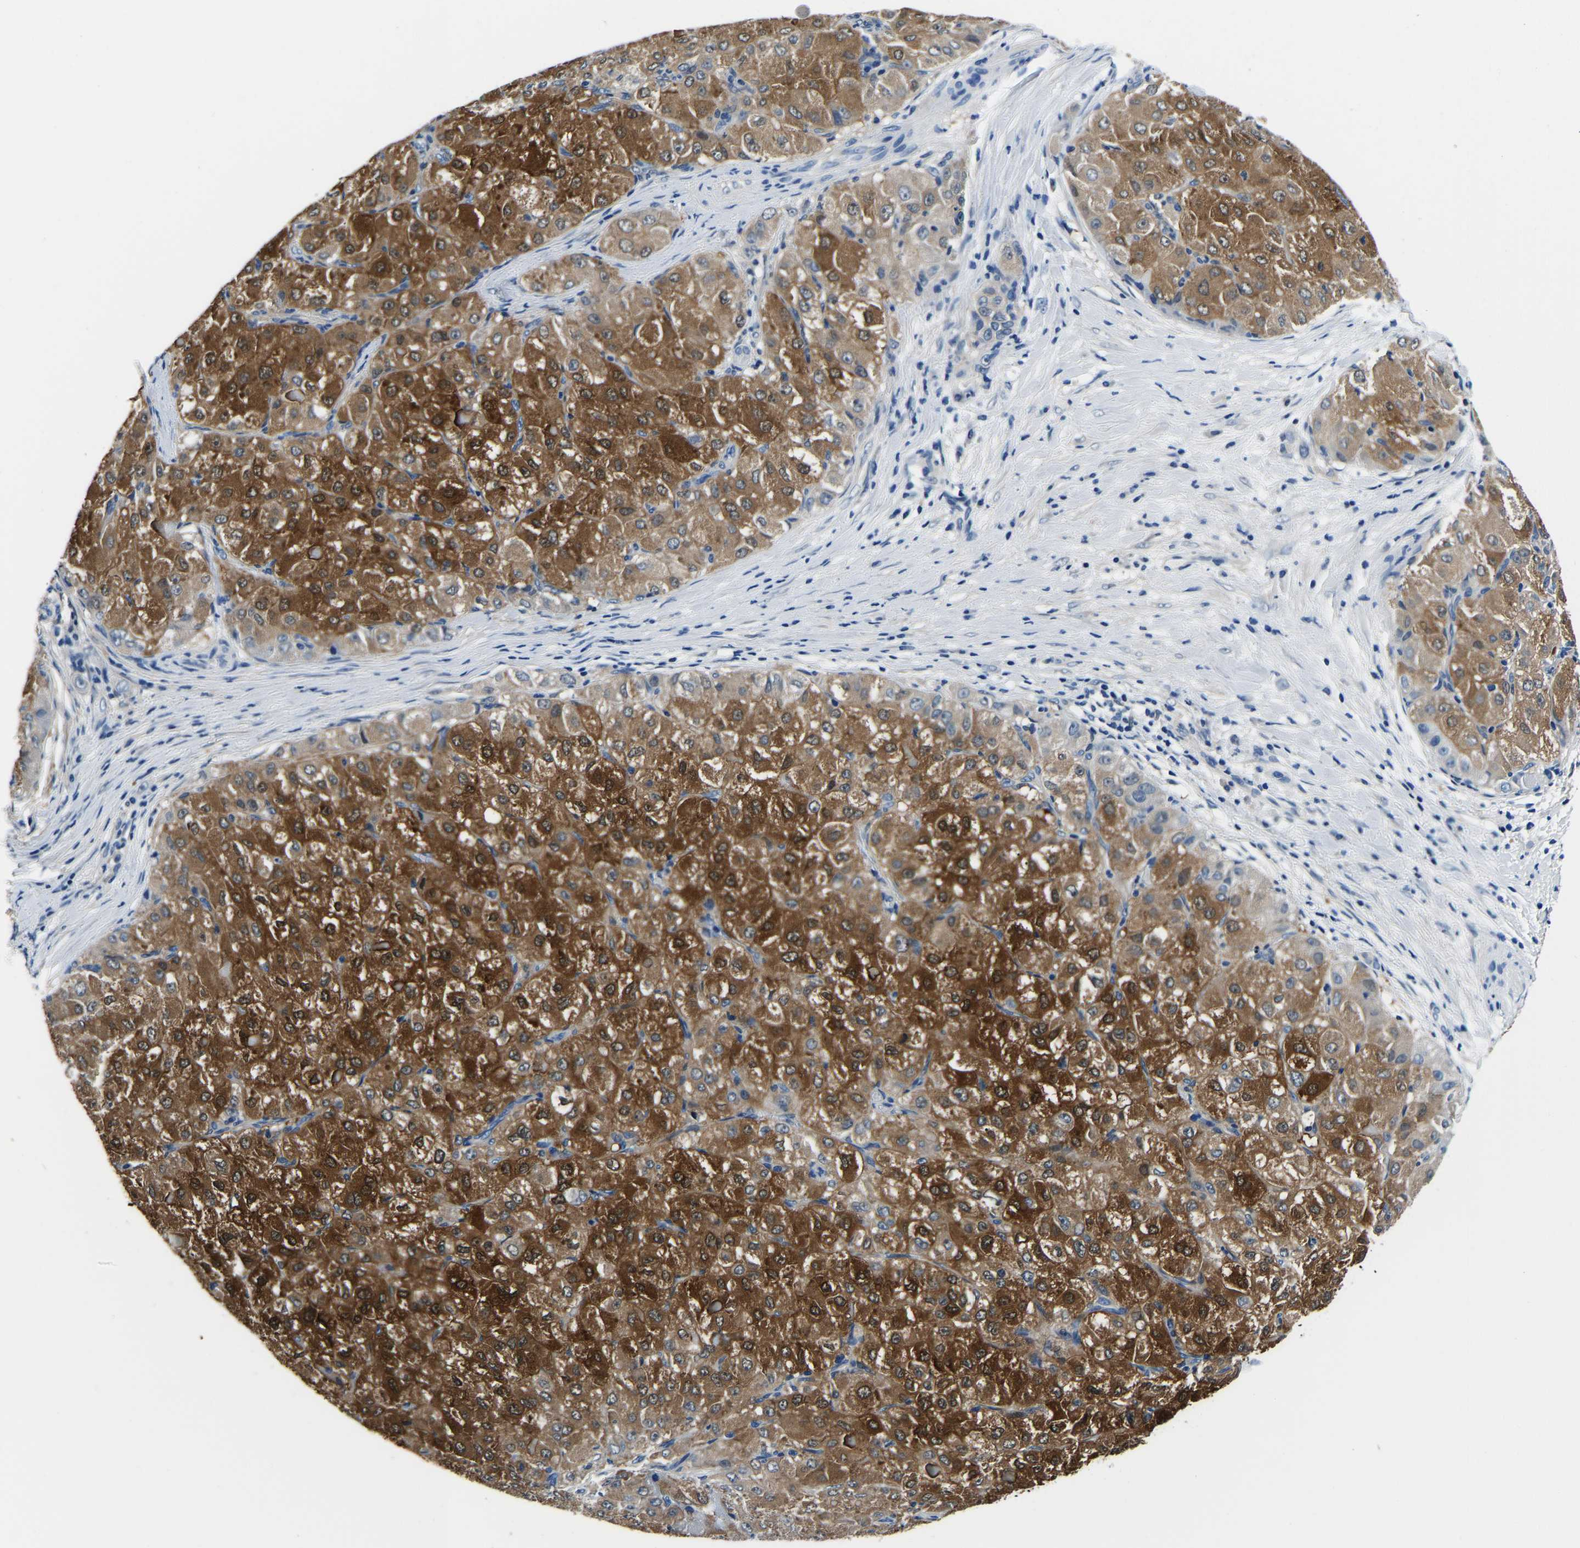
{"staining": {"intensity": "strong", "quantity": ">75%", "location": "cytoplasmic/membranous"}, "tissue": "liver cancer", "cell_type": "Tumor cells", "image_type": "cancer", "snomed": [{"axis": "morphology", "description": "Carcinoma, Hepatocellular, NOS"}, {"axis": "topography", "description": "Liver"}], "caption": "Human liver cancer (hepatocellular carcinoma) stained for a protein (brown) displays strong cytoplasmic/membranous positive expression in approximately >75% of tumor cells.", "gene": "ACO1", "patient": {"sex": "male", "age": 80}}